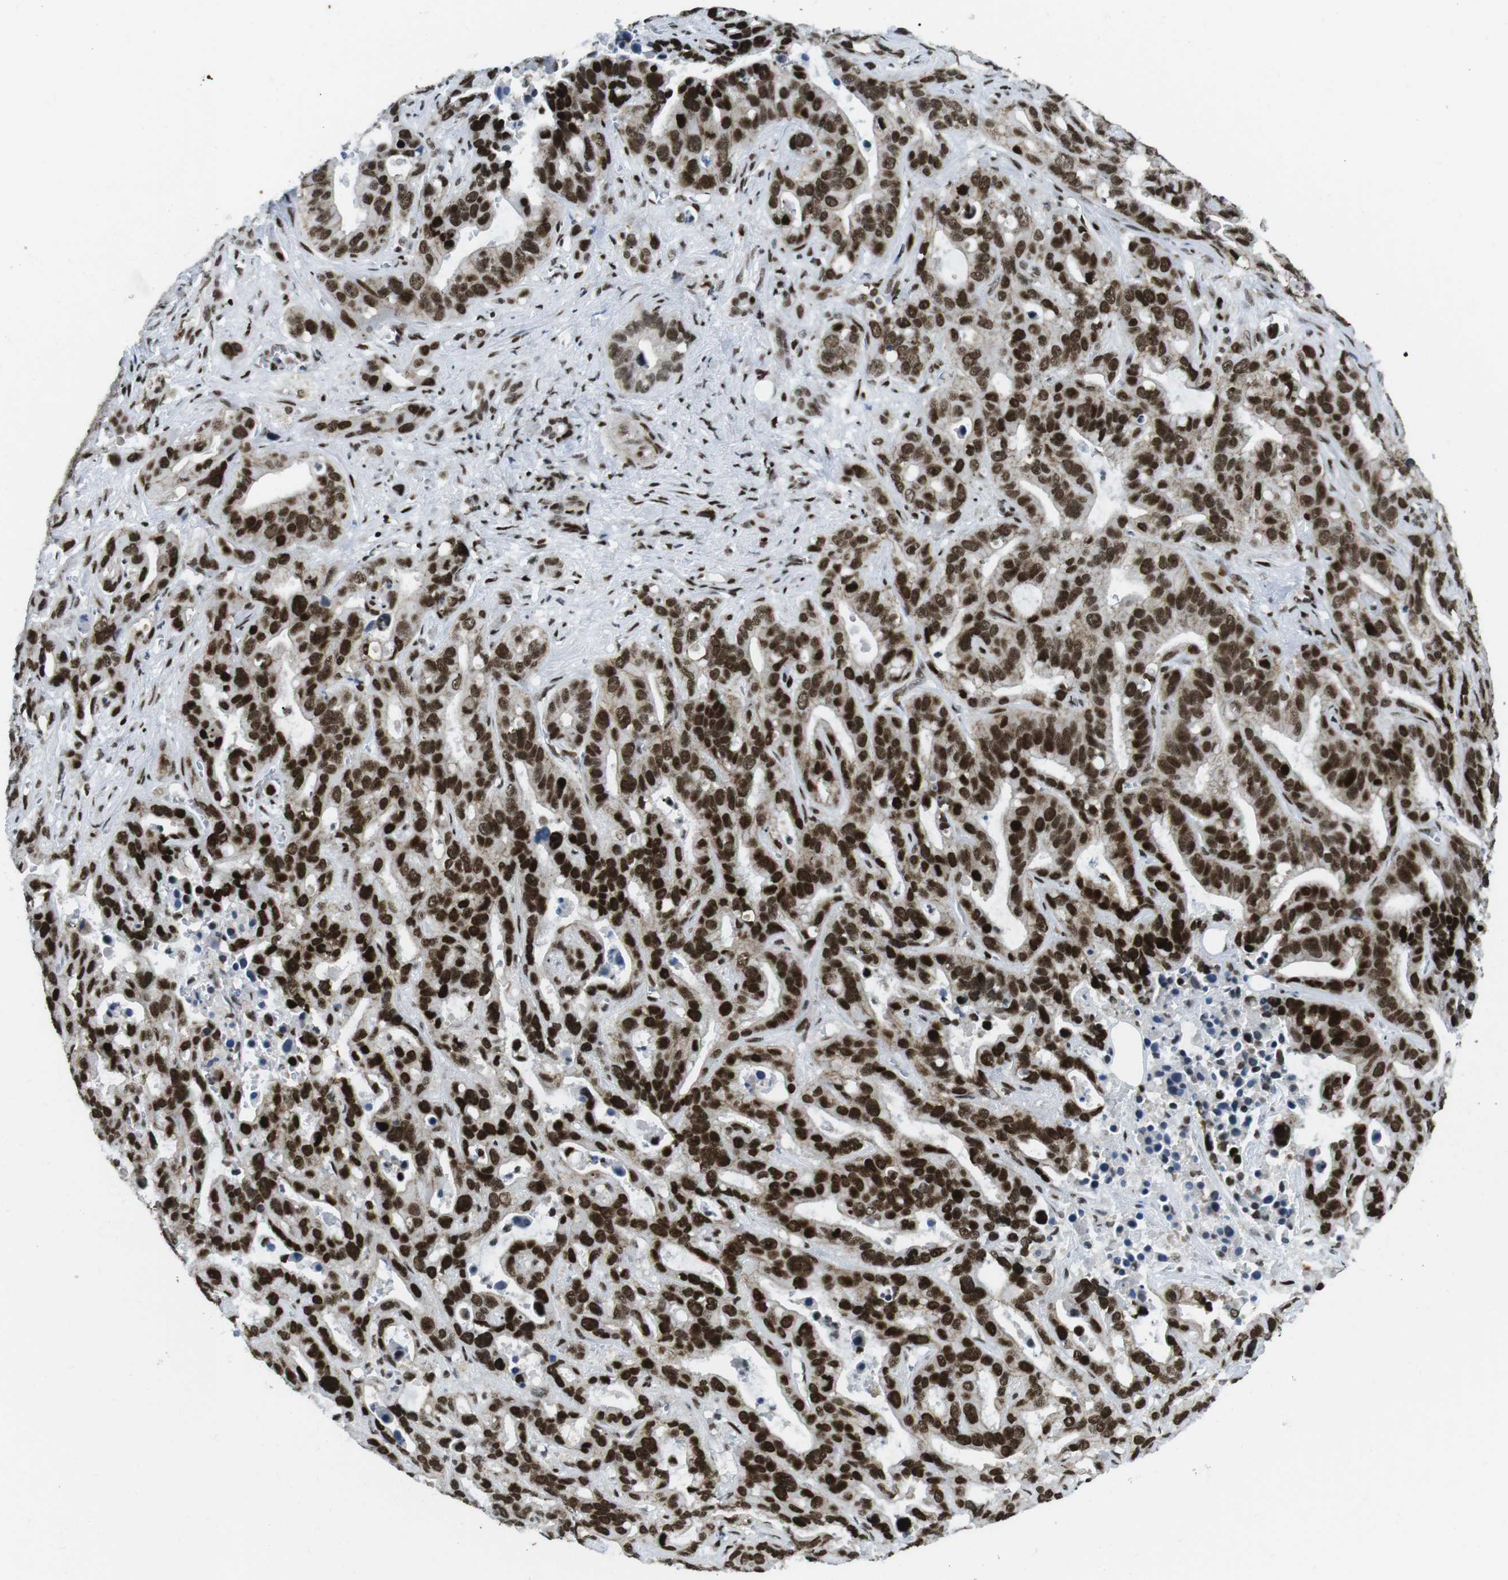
{"staining": {"intensity": "strong", "quantity": ">75%", "location": "nuclear"}, "tissue": "liver cancer", "cell_type": "Tumor cells", "image_type": "cancer", "snomed": [{"axis": "morphology", "description": "Cholangiocarcinoma"}, {"axis": "topography", "description": "Liver"}], "caption": "Human cholangiocarcinoma (liver) stained with a protein marker displays strong staining in tumor cells.", "gene": "ARID1A", "patient": {"sex": "female", "age": 65}}